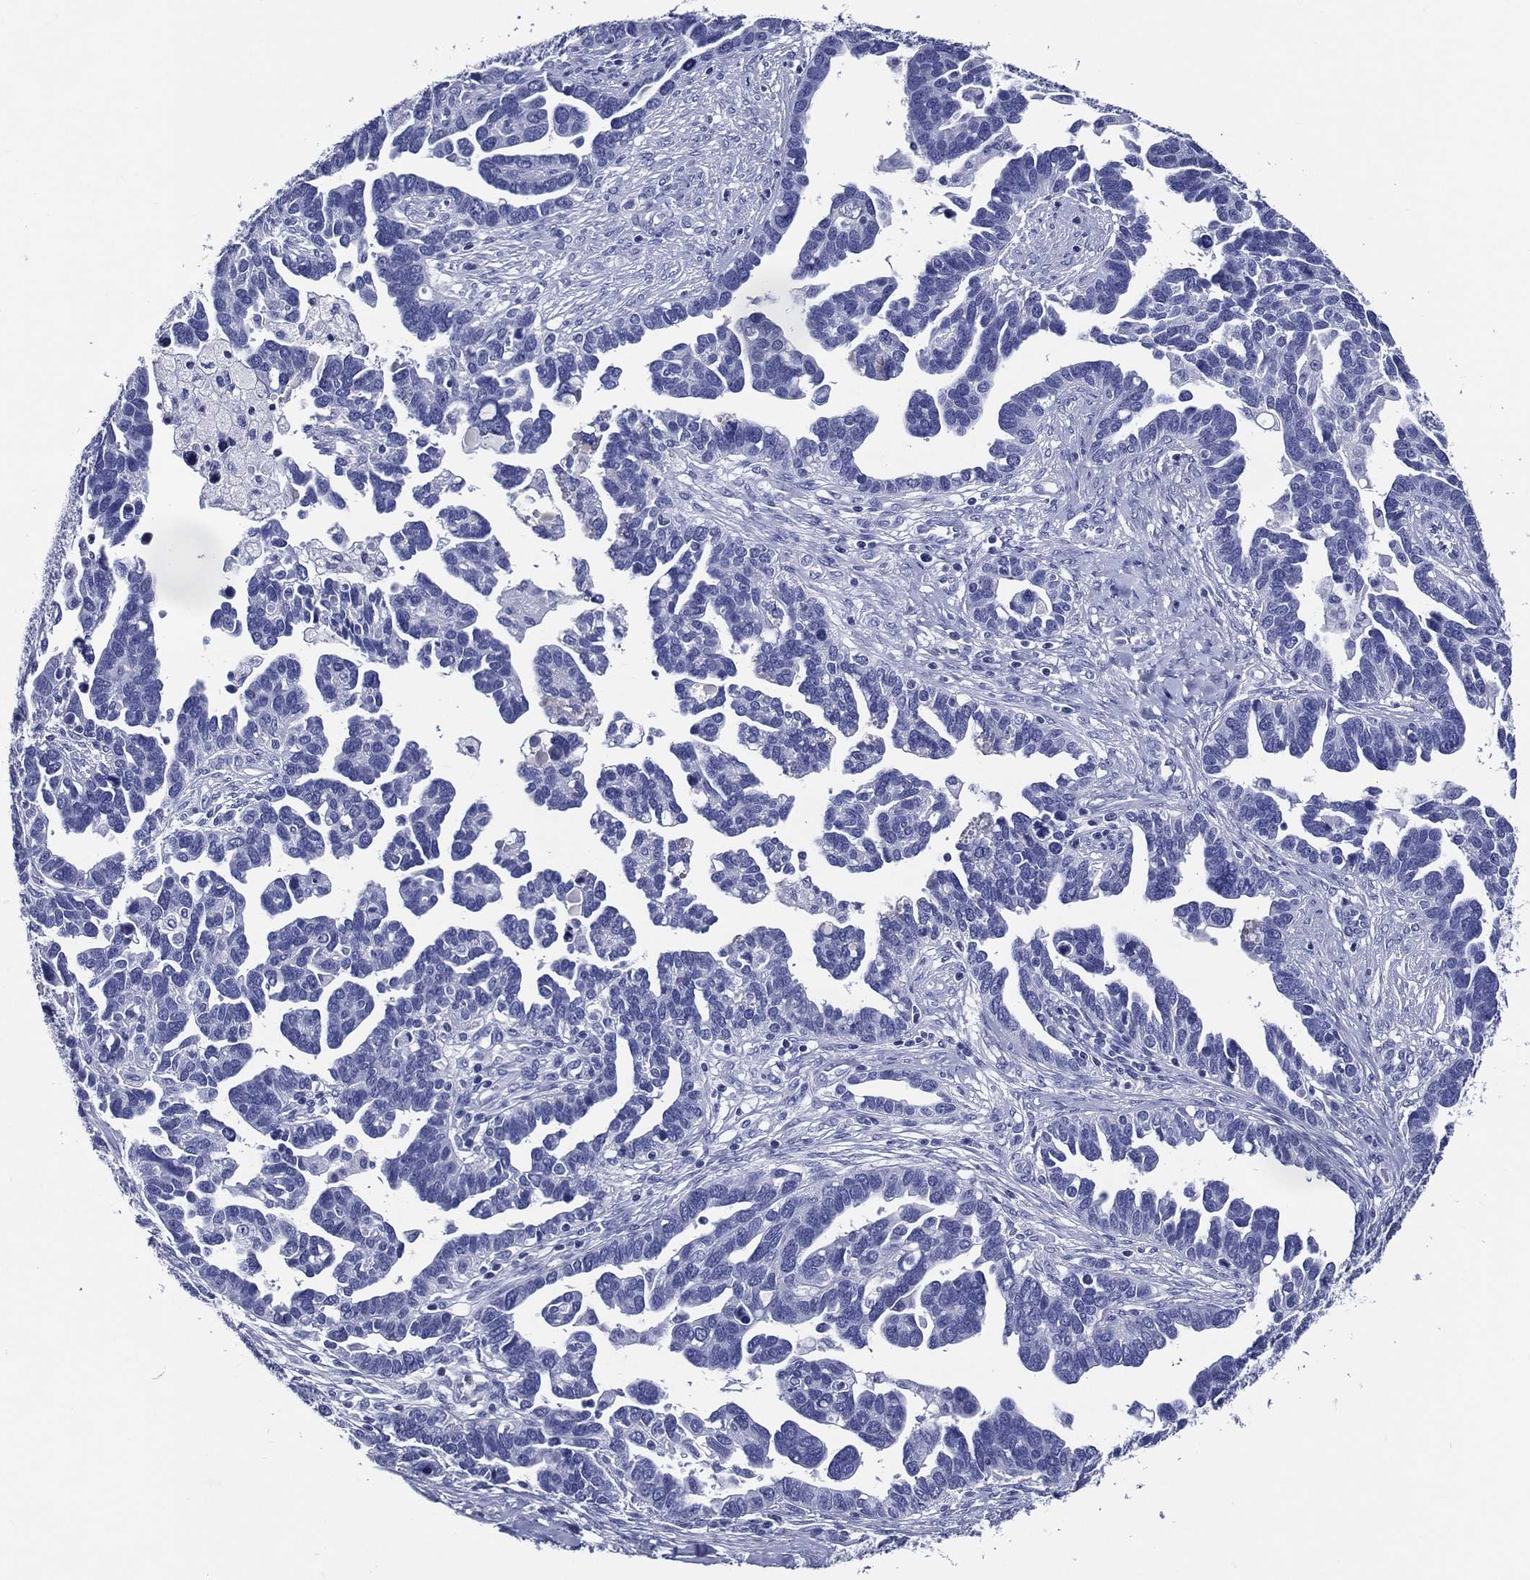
{"staining": {"intensity": "negative", "quantity": "none", "location": "none"}, "tissue": "ovarian cancer", "cell_type": "Tumor cells", "image_type": "cancer", "snomed": [{"axis": "morphology", "description": "Cystadenocarcinoma, serous, NOS"}, {"axis": "topography", "description": "Ovary"}], "caption": "Immunohistochemical staining of human ovarian cancer (serous cystadenocarcinoma) reveals no significant expression in tumor cells. Nuclei are stained in blue.", "gene": "ACE2", "patient": {"sex": "female", "age": 54}}